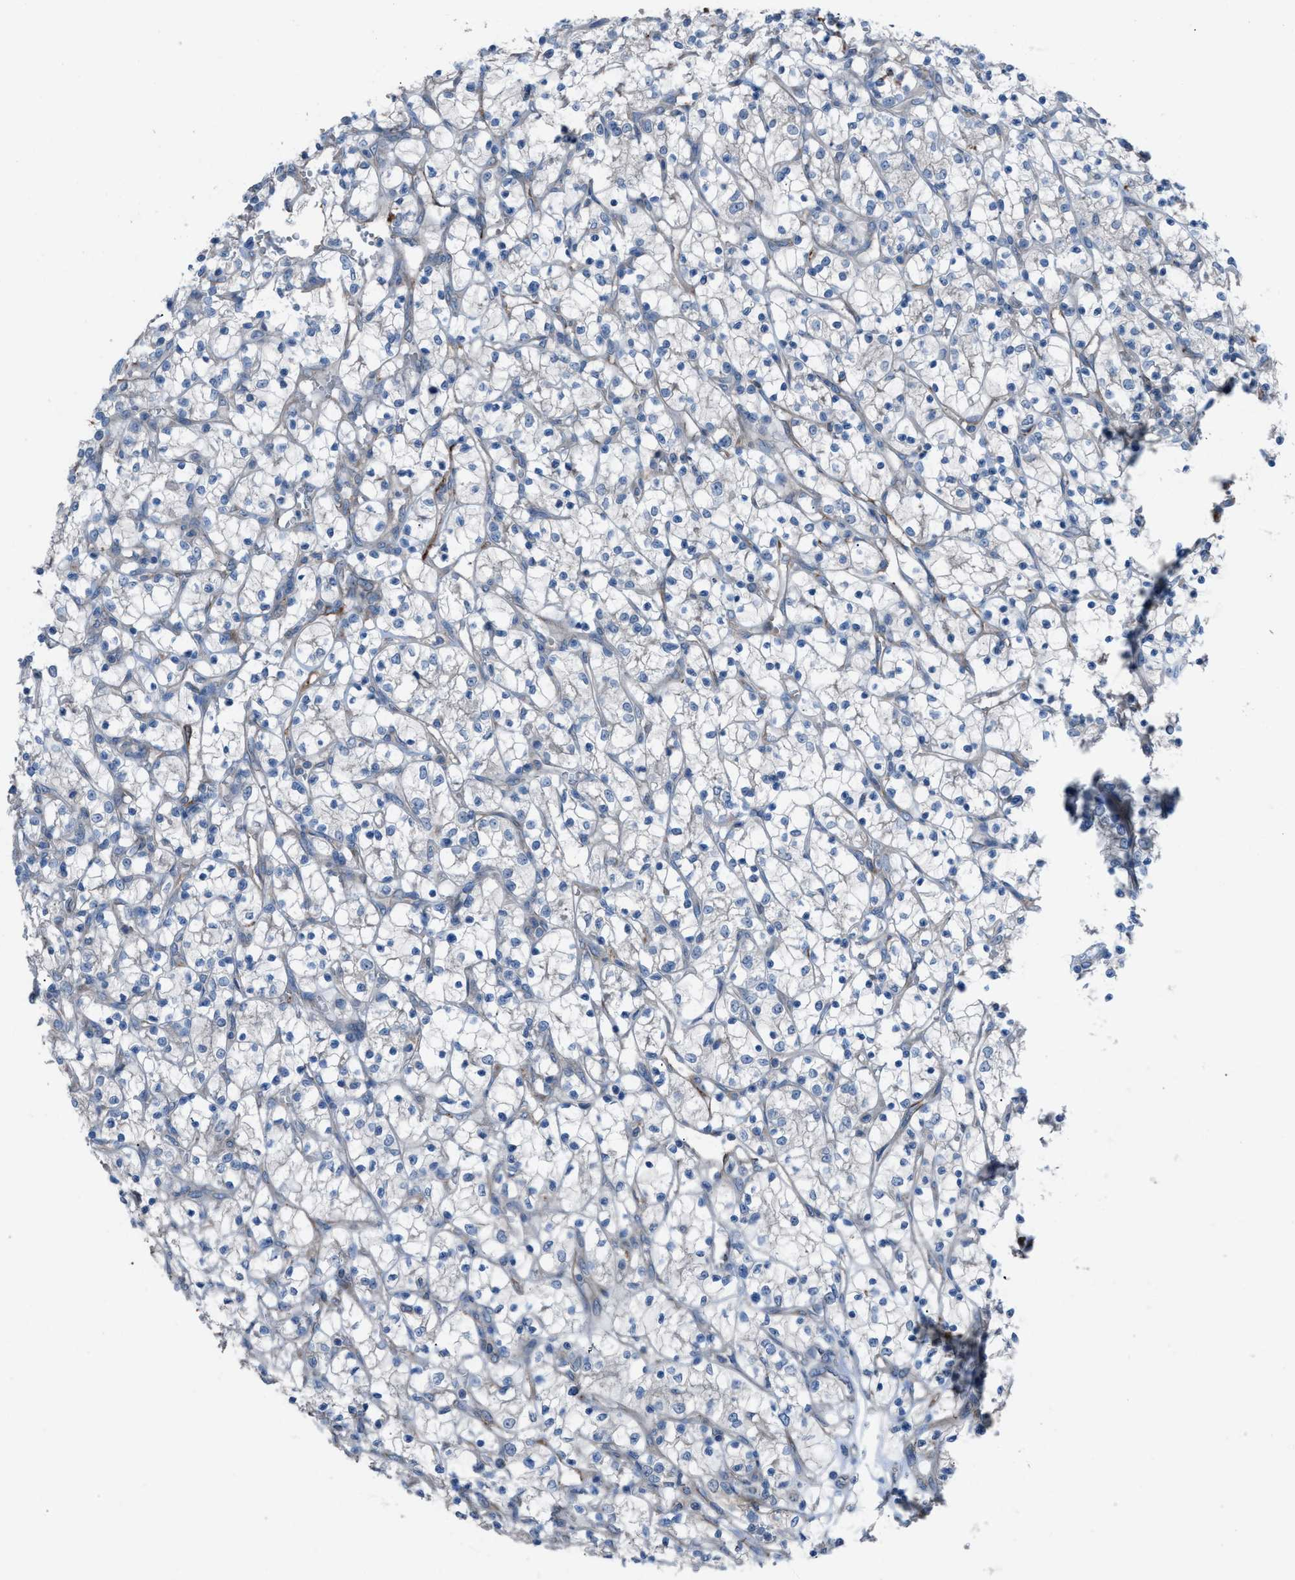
{"staining": {"intensity": "negative", "quantity": "none", "location": "none"}, "tissue": "renal cancer", "cell_type": "Tumor cells", "image_type": "cancer", "snomed": [{"axis": "morphology", "description": "Adenocarcinoma, NOS"}, {"axis": "topography", "description": "Kidney"}], "caption": "Immunohistochemistry (IHC) of renal cancer demonstrates no expression in tumor cells.", "gene": "HEG1", "patient": {"sex": "female", "age": 69}}